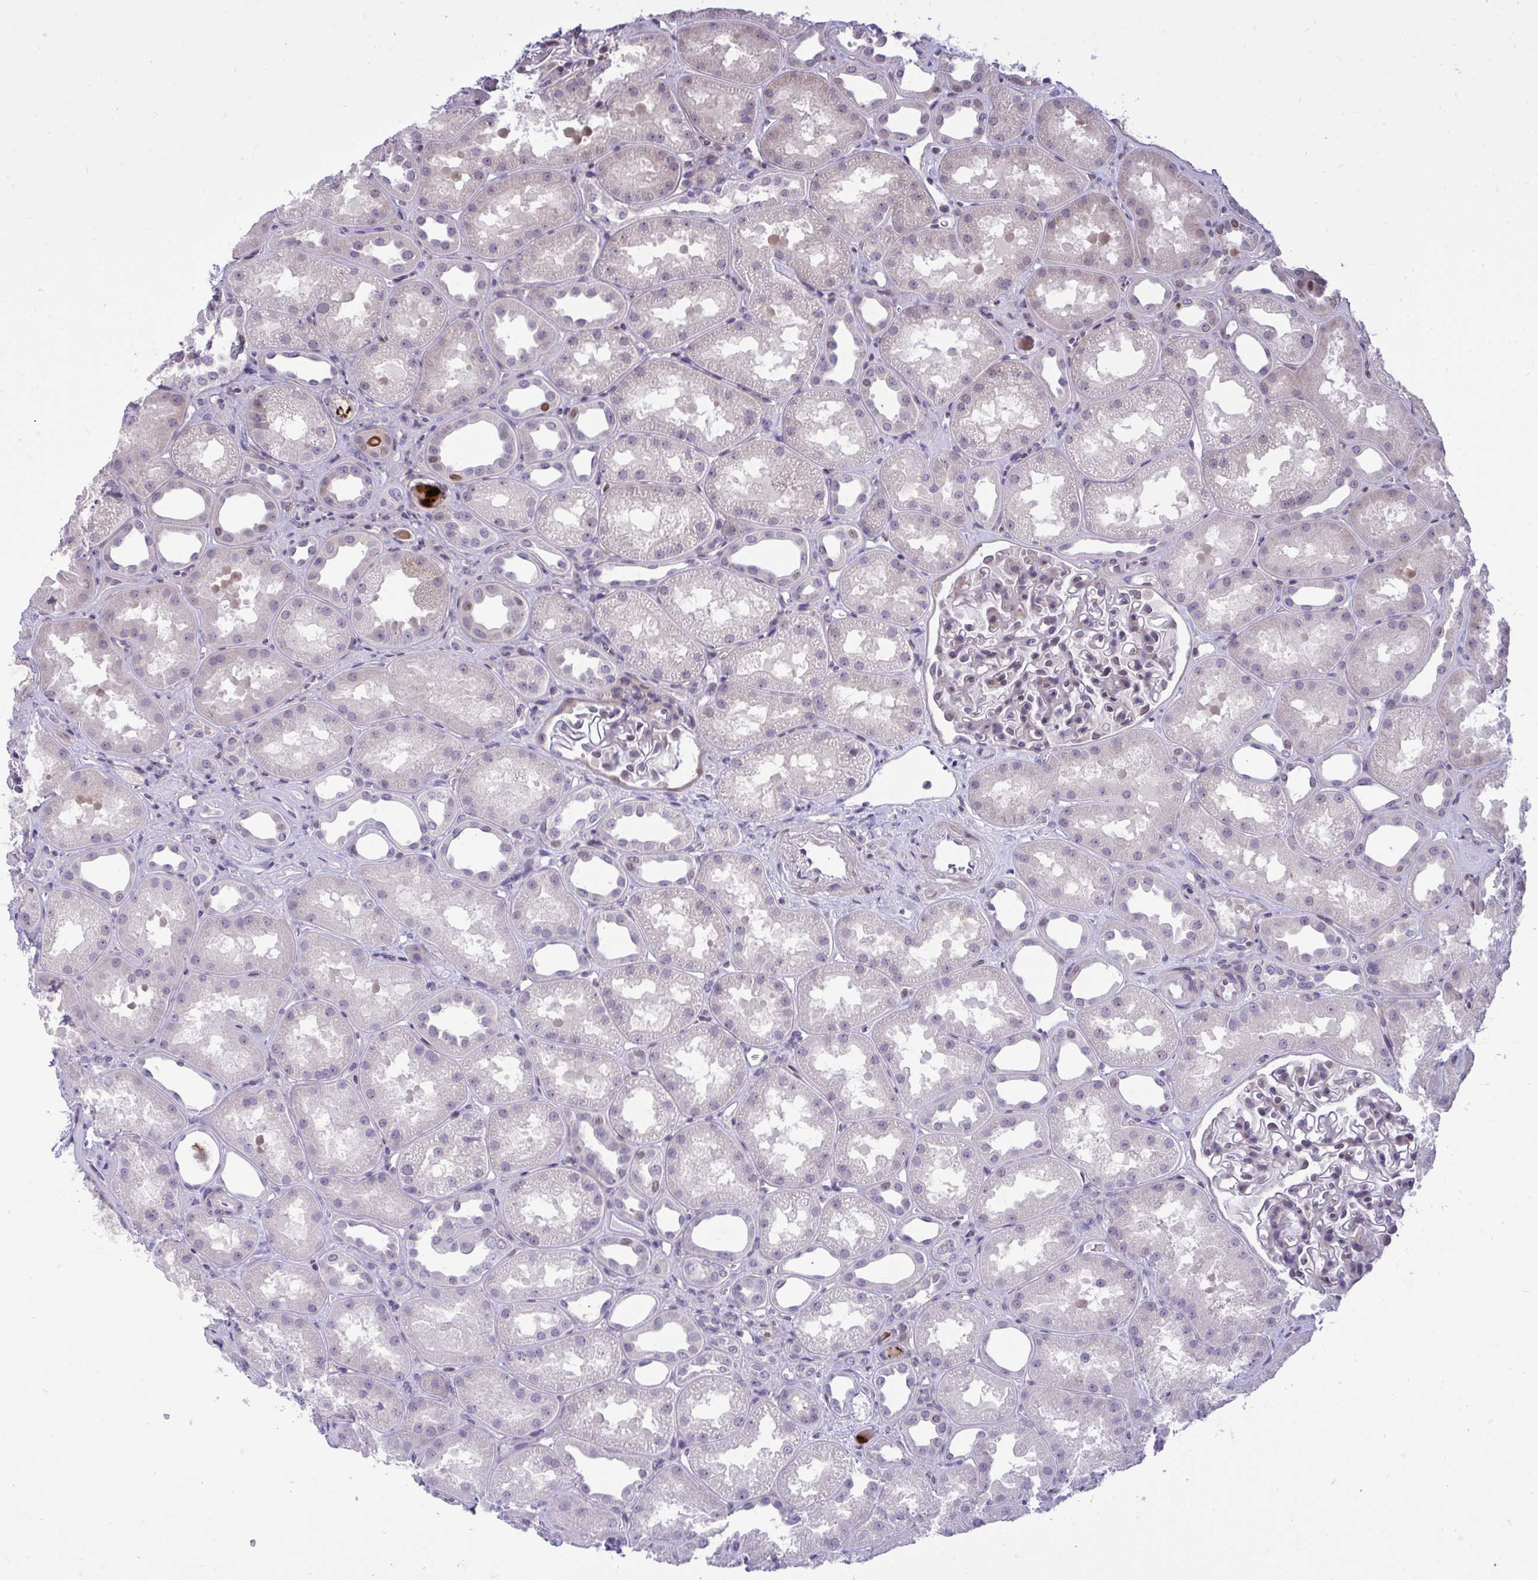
{"staining": {"intensity": "negative", "quantity": "none", "location": "none"}, "tissue": "kidney", "cell_type": "Cells in glomeruli", "image_type": "normal", "snomed": [{"axis": "morphology", "description": "Normal tissue, NOS"}, {"axis": "topography", "description": "Kidney"}], "caption": "Photomicrograph shows no significant protein positivity in cells in glomeruli of unremarkable kidney.", "gene": "HMBOX1", "patient": {"sex": "male", "age": 61}}